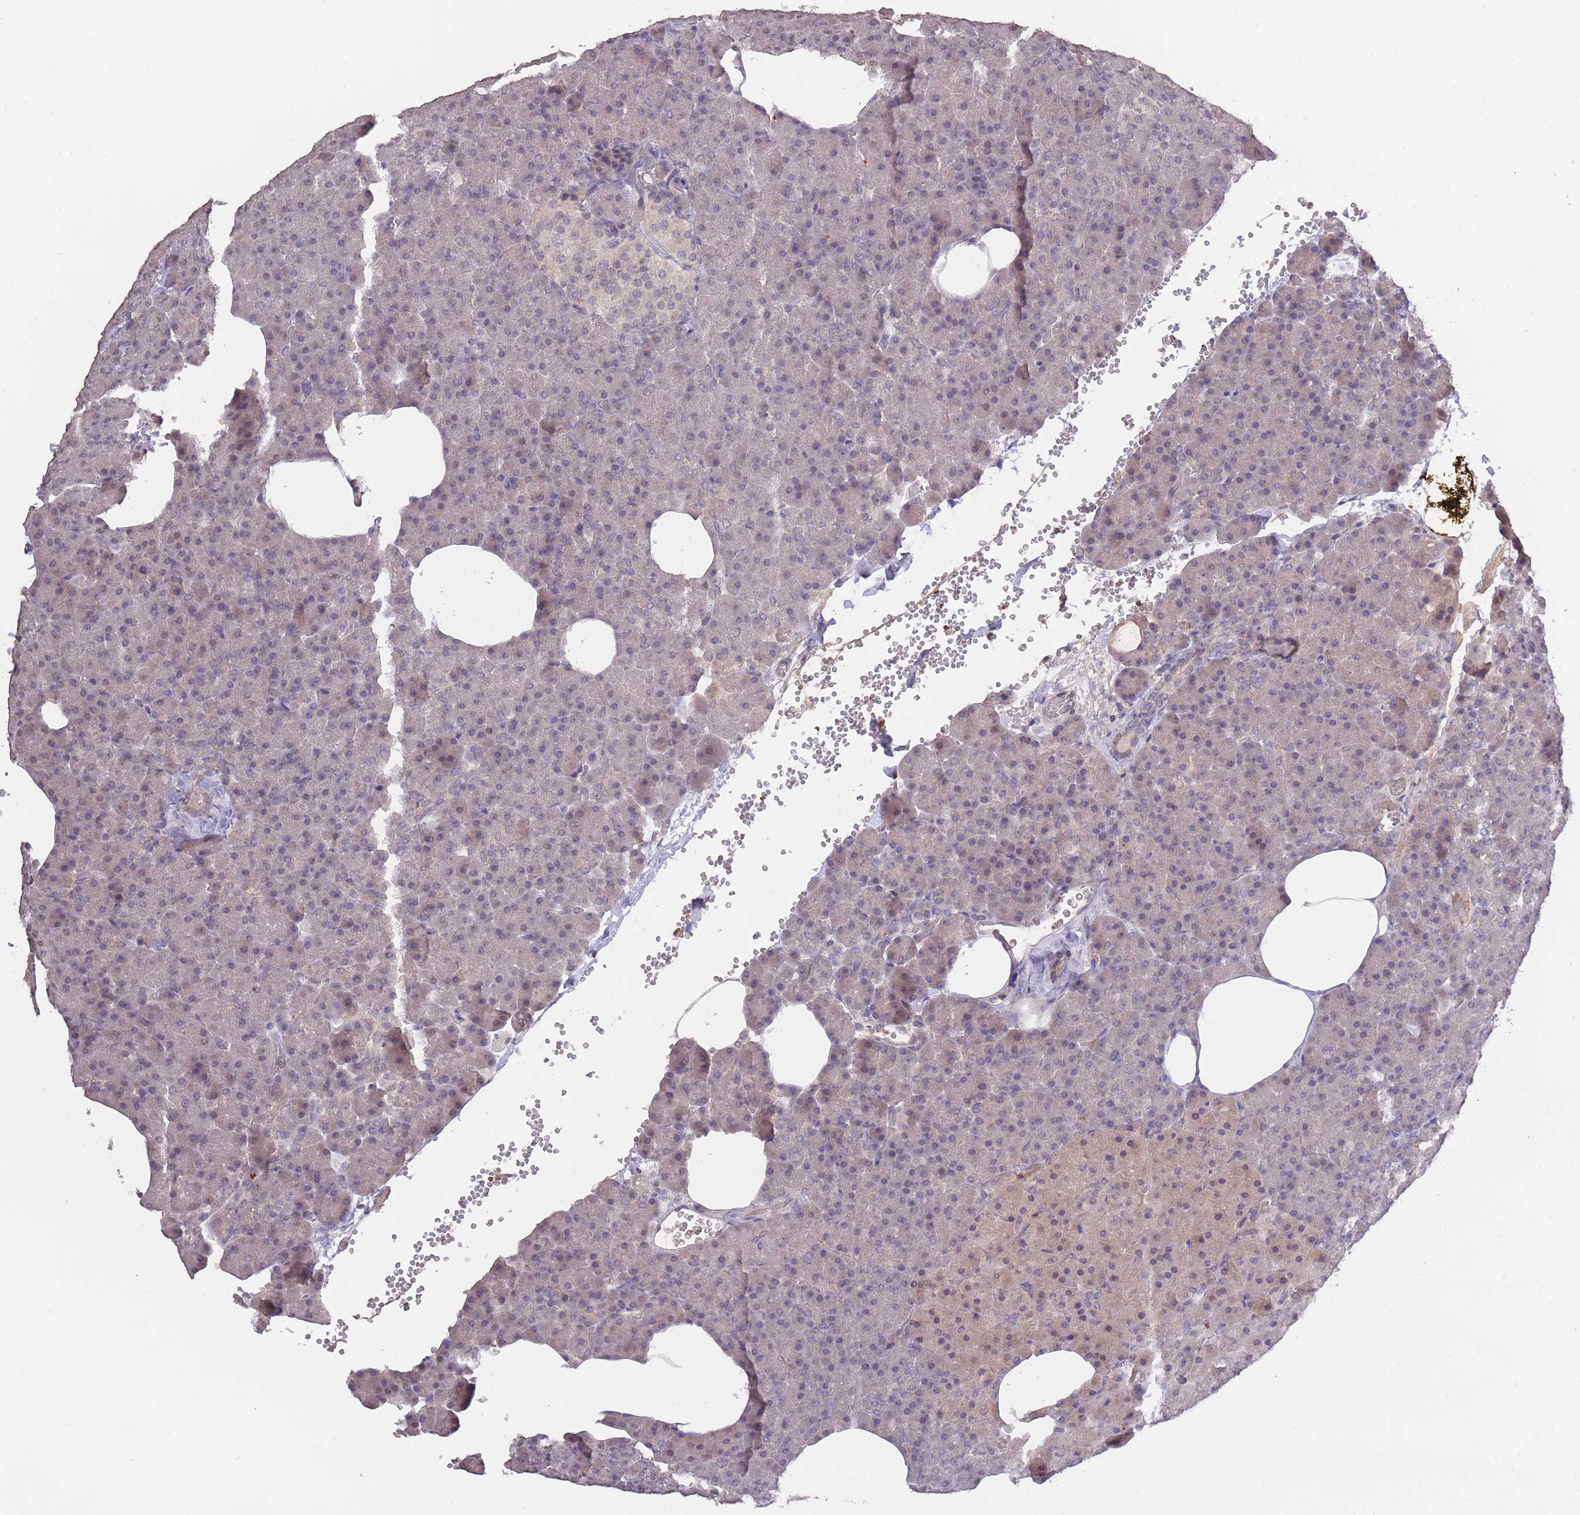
{"staining": {"intensity": "negative", "quantity": "none", "location": "none"}, "tissue": "pancreas", "cell_type": "Exocrine glandular cells", "image_type": "normal", "snomed": [{"axis": "morphology", "description": "Normal tissue, NOS"}, {"axis": "morphology", "description": "Carcinoid, malignant, NOS"}, {"axis": "topography", "description": "Pancreas"}], "caption": "Immunohistochemistry (IHC) image of benign pancreas: pancreas stained with DAB reveals no significant protein positivity in exocrine glandular cells. Nuclei are stained in blue.", "gene": "ADCYAP1R1", "patient": {"sex": "female", "age": 35}}